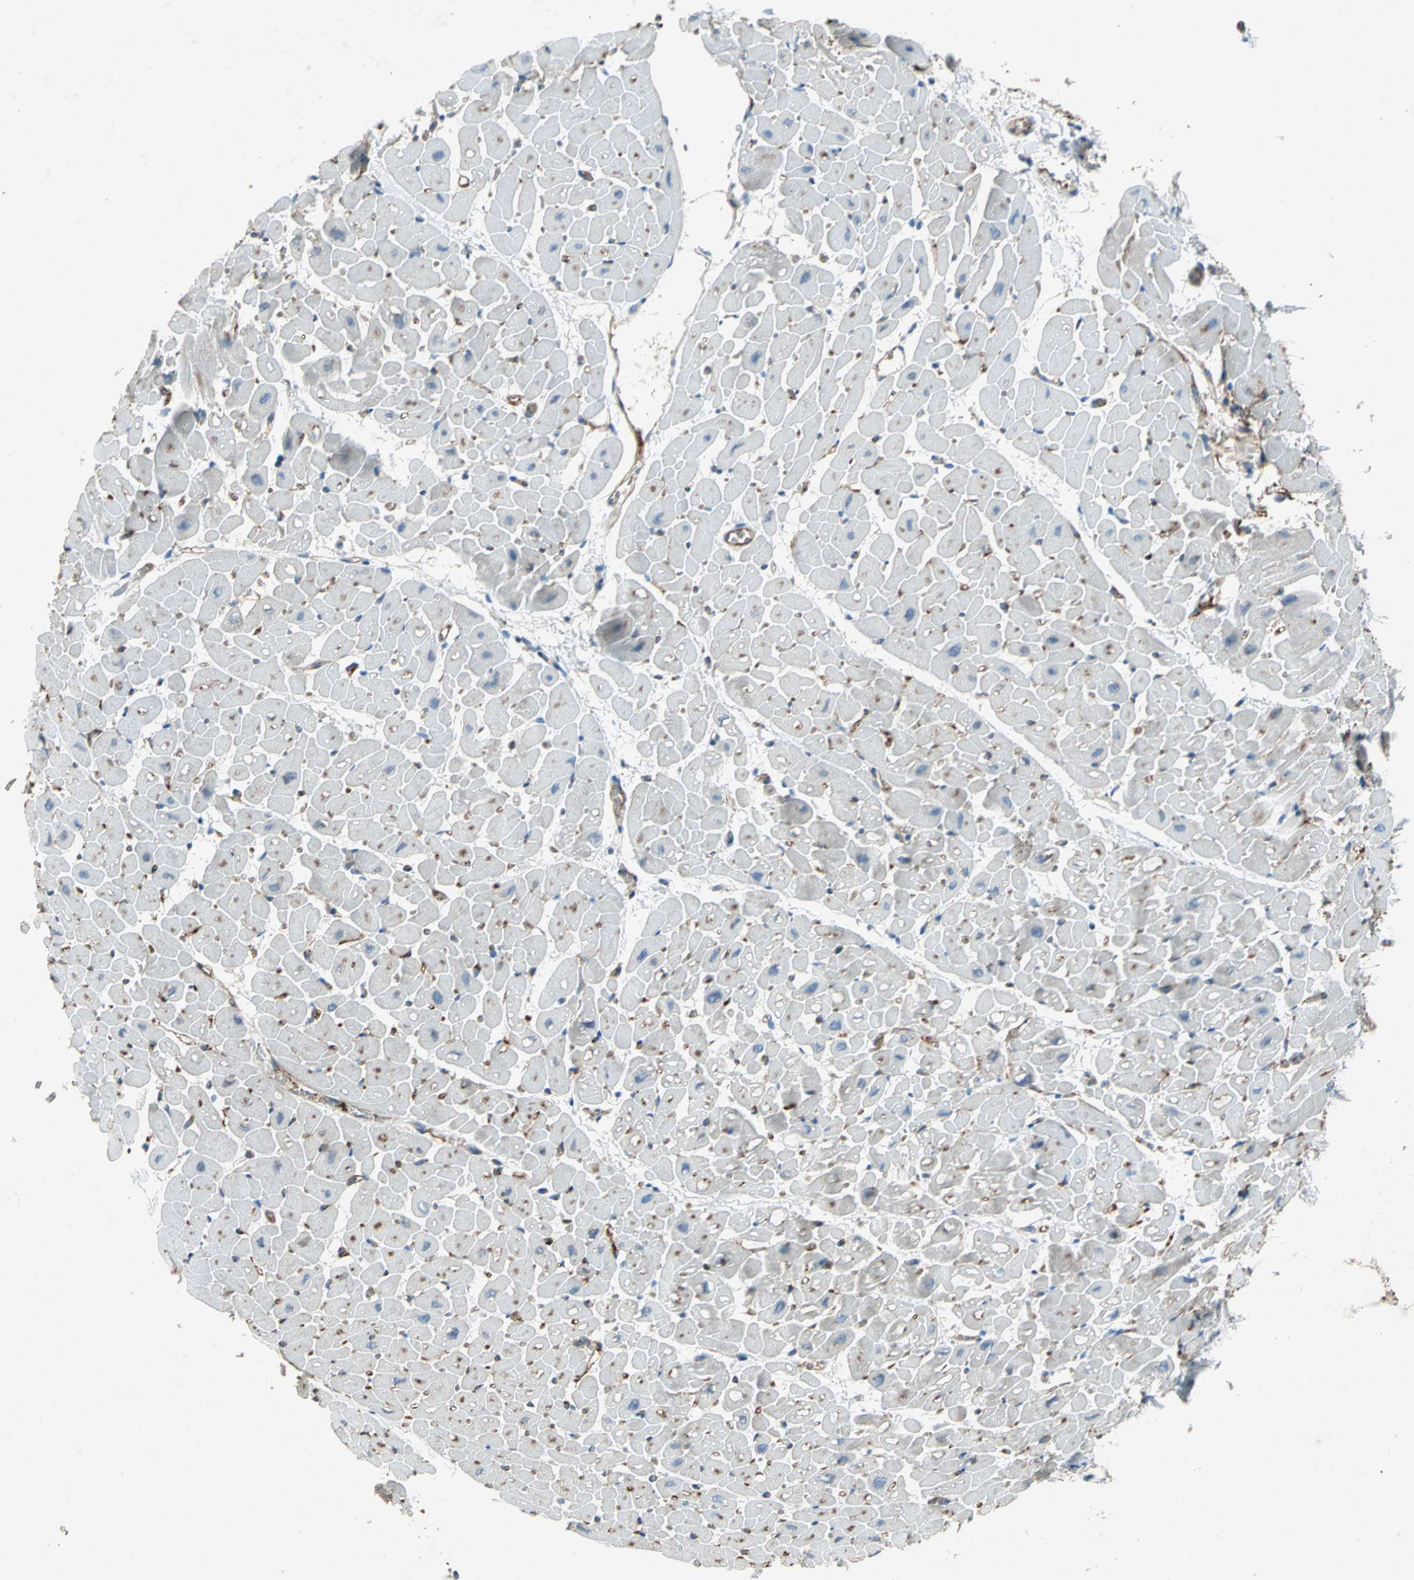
{"staining": {"intensity": "negative", "quantity": "none", "location": "none"}, "tissue": "heart muscle", "cell_type": "Cardiomyocytes", "image_type": "normal", "snomed": [{"axis": "morphology", "description": "Normal tissue, NOS"}, {"axis": "topography", "description": "Heart"}], "caption": "This is a histopathology image of immunohistochemistry staining of normal heart muscle, which shows no expression in cardiomyocytes.", "gene": "CCR6", "patient": {"sex": "male", "age": 45}}